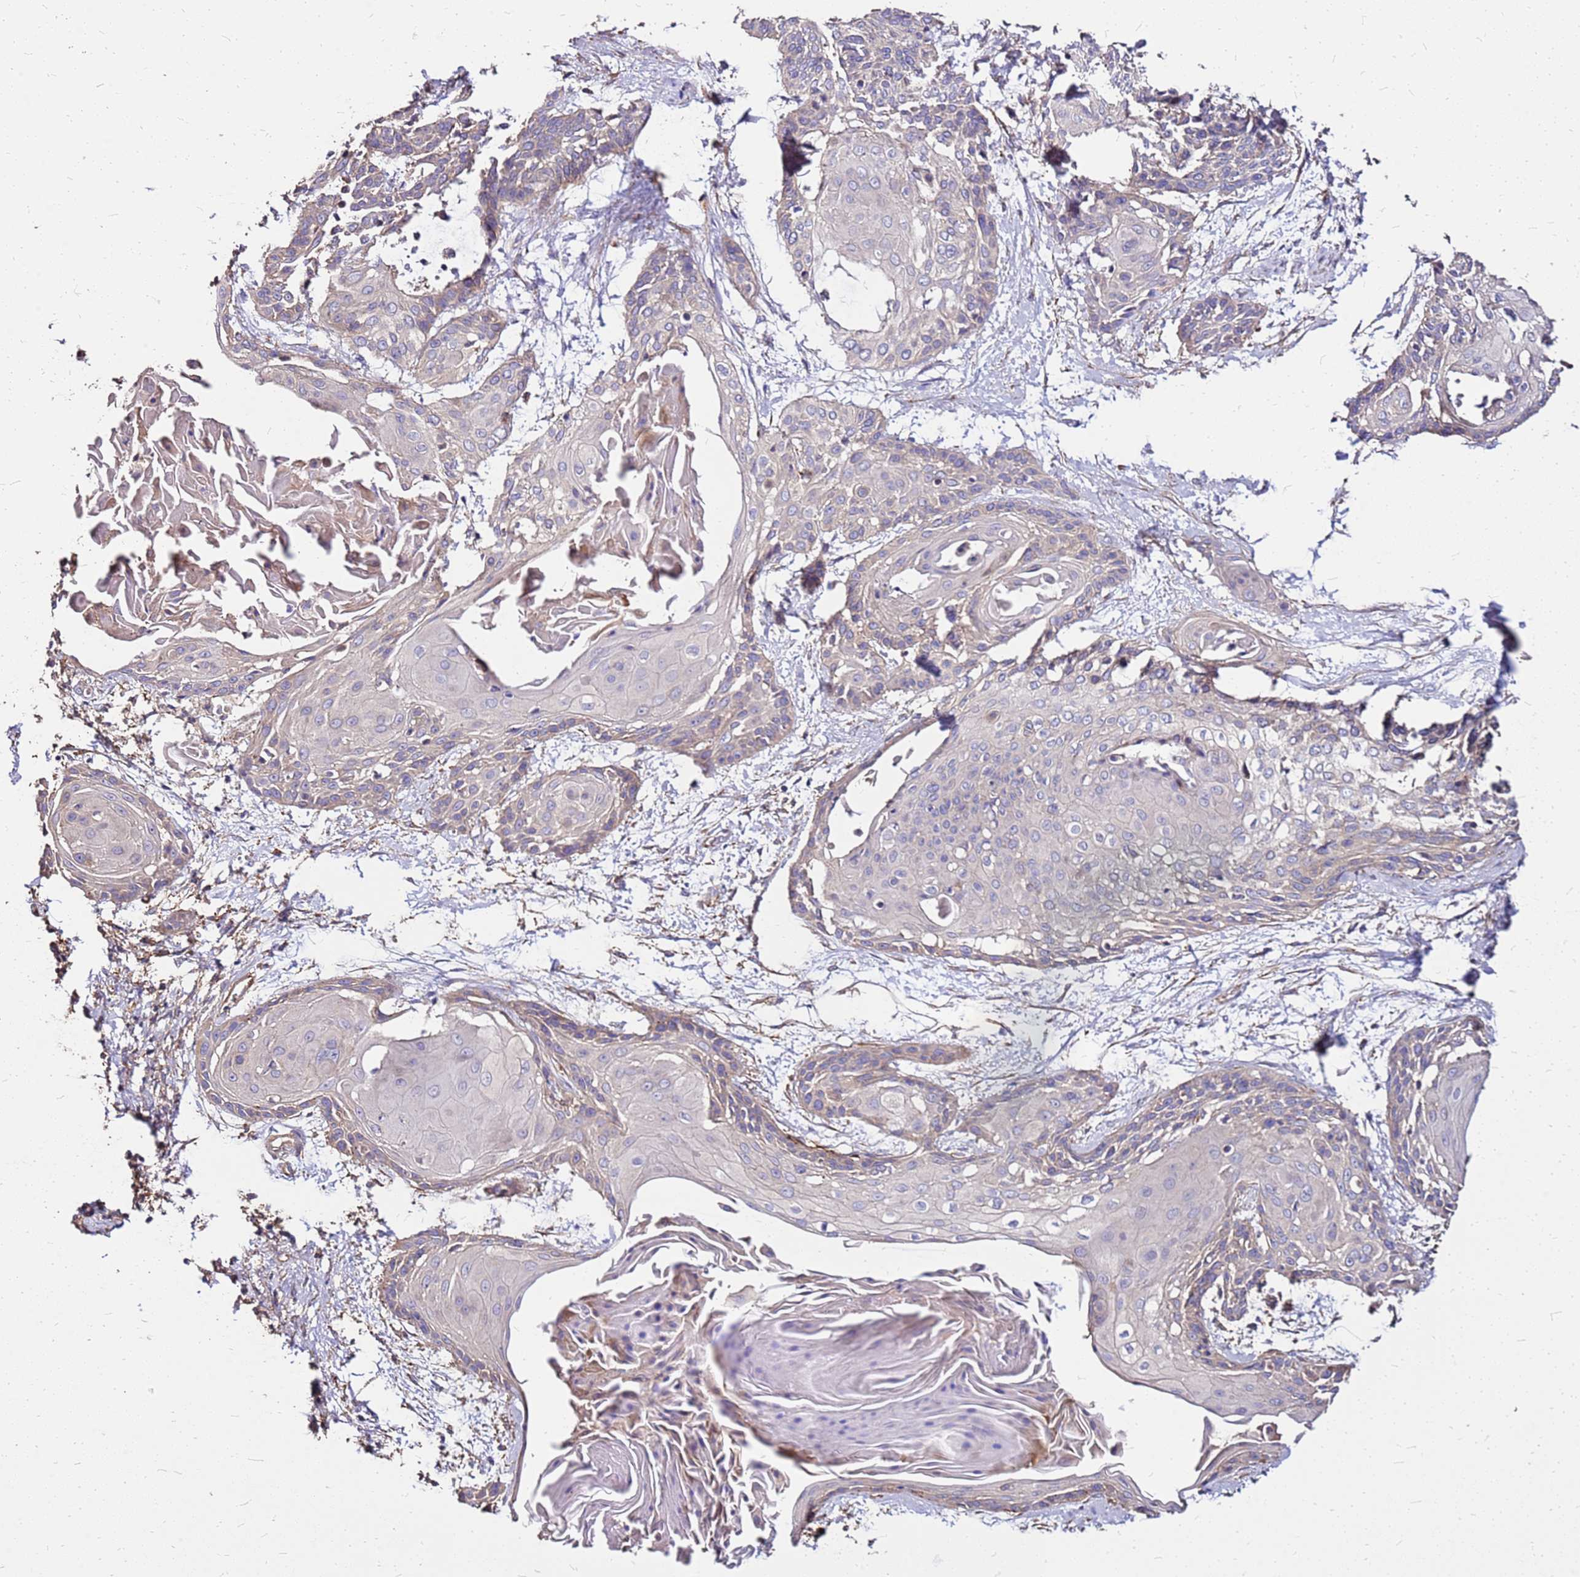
{"staining": {"intensity": "weak", "quantity": "25%-75%", "location": "cytoplasmic/membranous"}, "tissue": "cervical cancer", "cell_type": "Tumor cells", "image_type": "cancer", "snomed": [{"axis": "morphology", "description": "Squamous cell carcinoma, NOS"}, {"axis": "topography", "description": "Cervix"}], "caption": "Human cervical cancer stained with a brown dye exhibits weak cytoplasmic/membranous positive staining in about 25%-75% of tumor cells.", "gene": "EXD3", "patient": {"sex": "female", "age": 57}}